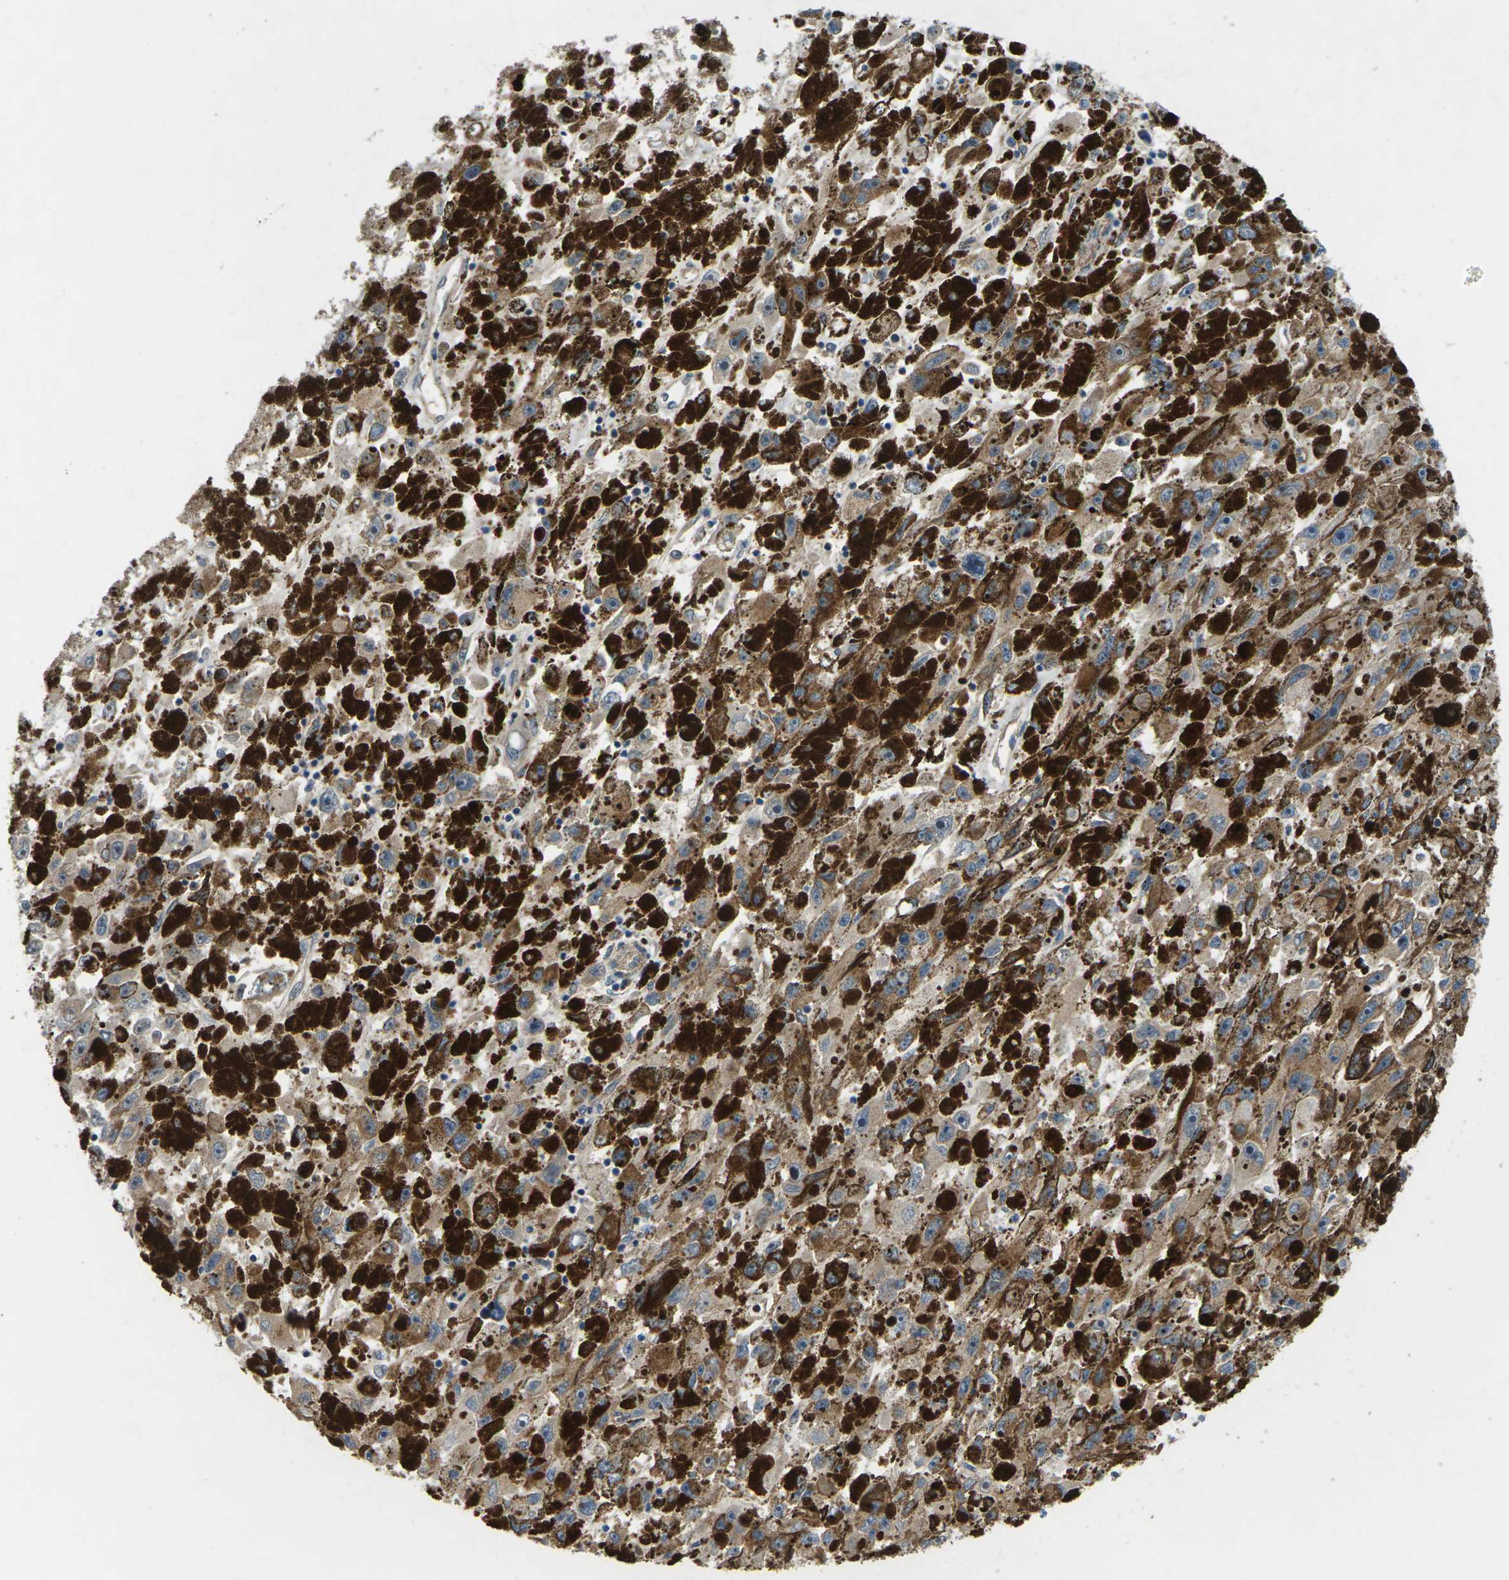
{"staining": {"intensity": "weak", "quantity": "25%-75%", "location": "cytoplasmic/membranous"}, "tissue": "melanoma", "cell_type": "Tumor cells", "image_type": "cancer", "snomed": [{"axis": "morphology", "description": "Malignant melanoma, NOS"}, {"axis": "topography", "description": "Skin"}], "caption": "There is low levels of weak cytoplasmic/membranous expression in tumor cells of malignant melanoma, as demonstrated by immunohistochemical staining (brown color).", "gene": "TIAM1", "patient": {"sex": "female", "age": 104}}